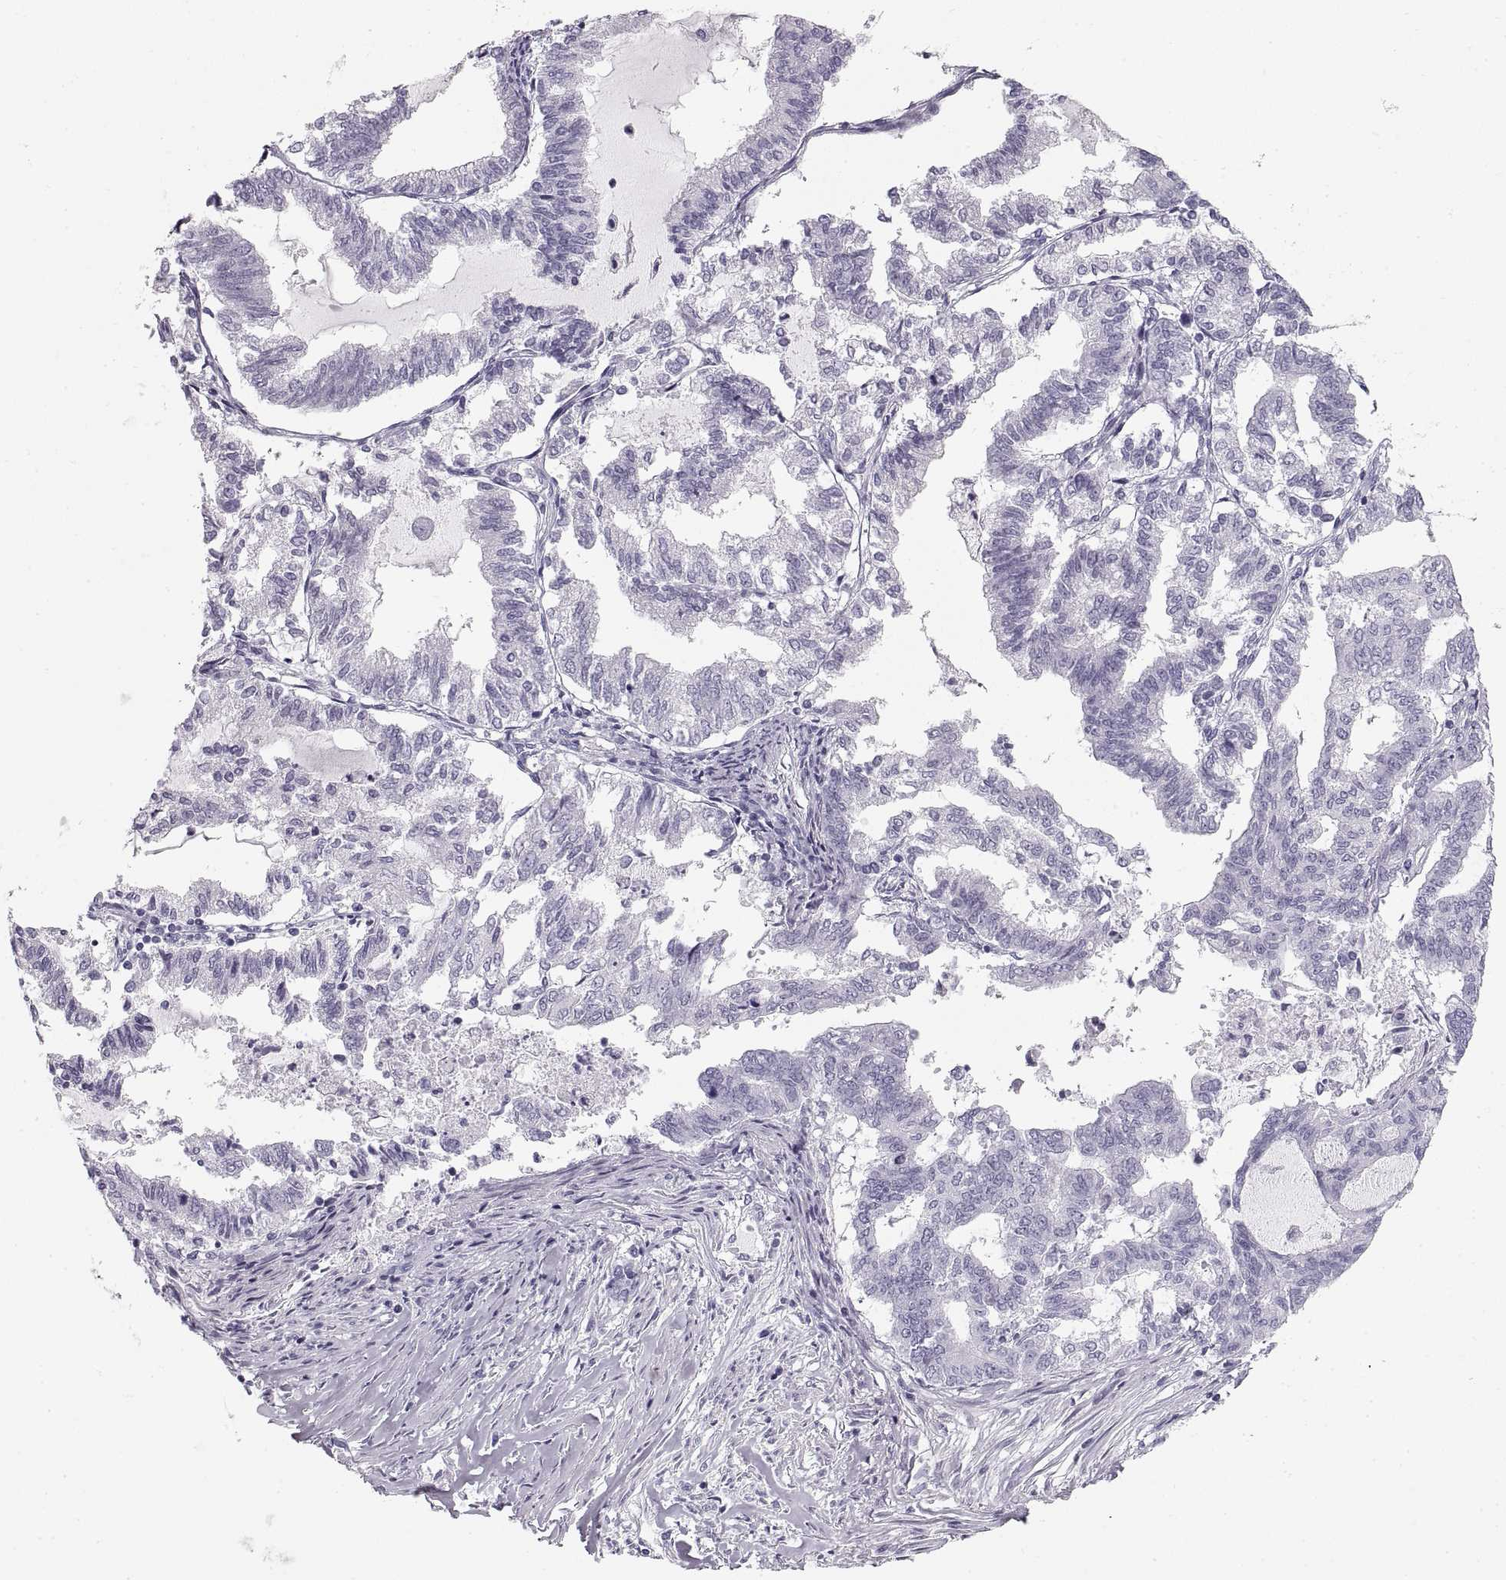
{"staining": {"intensity": "negative", "quantity": "none", "location": "none"}, "tissue": "endometrial cancer", "cell_type": "Tumor cells", "image_type": "cancer", "snomed": [{"axis": "morphology", "description": "Adenocarcinoma, NOS"}, {"axis": "topography", "description": "Endometrium"}], "caption": "IHC of adenocarcinoma (endometrial) displays no positivity in tumor cells.", "gene": "CRYAA", "patient": {"sex": "female", "age": 79}}